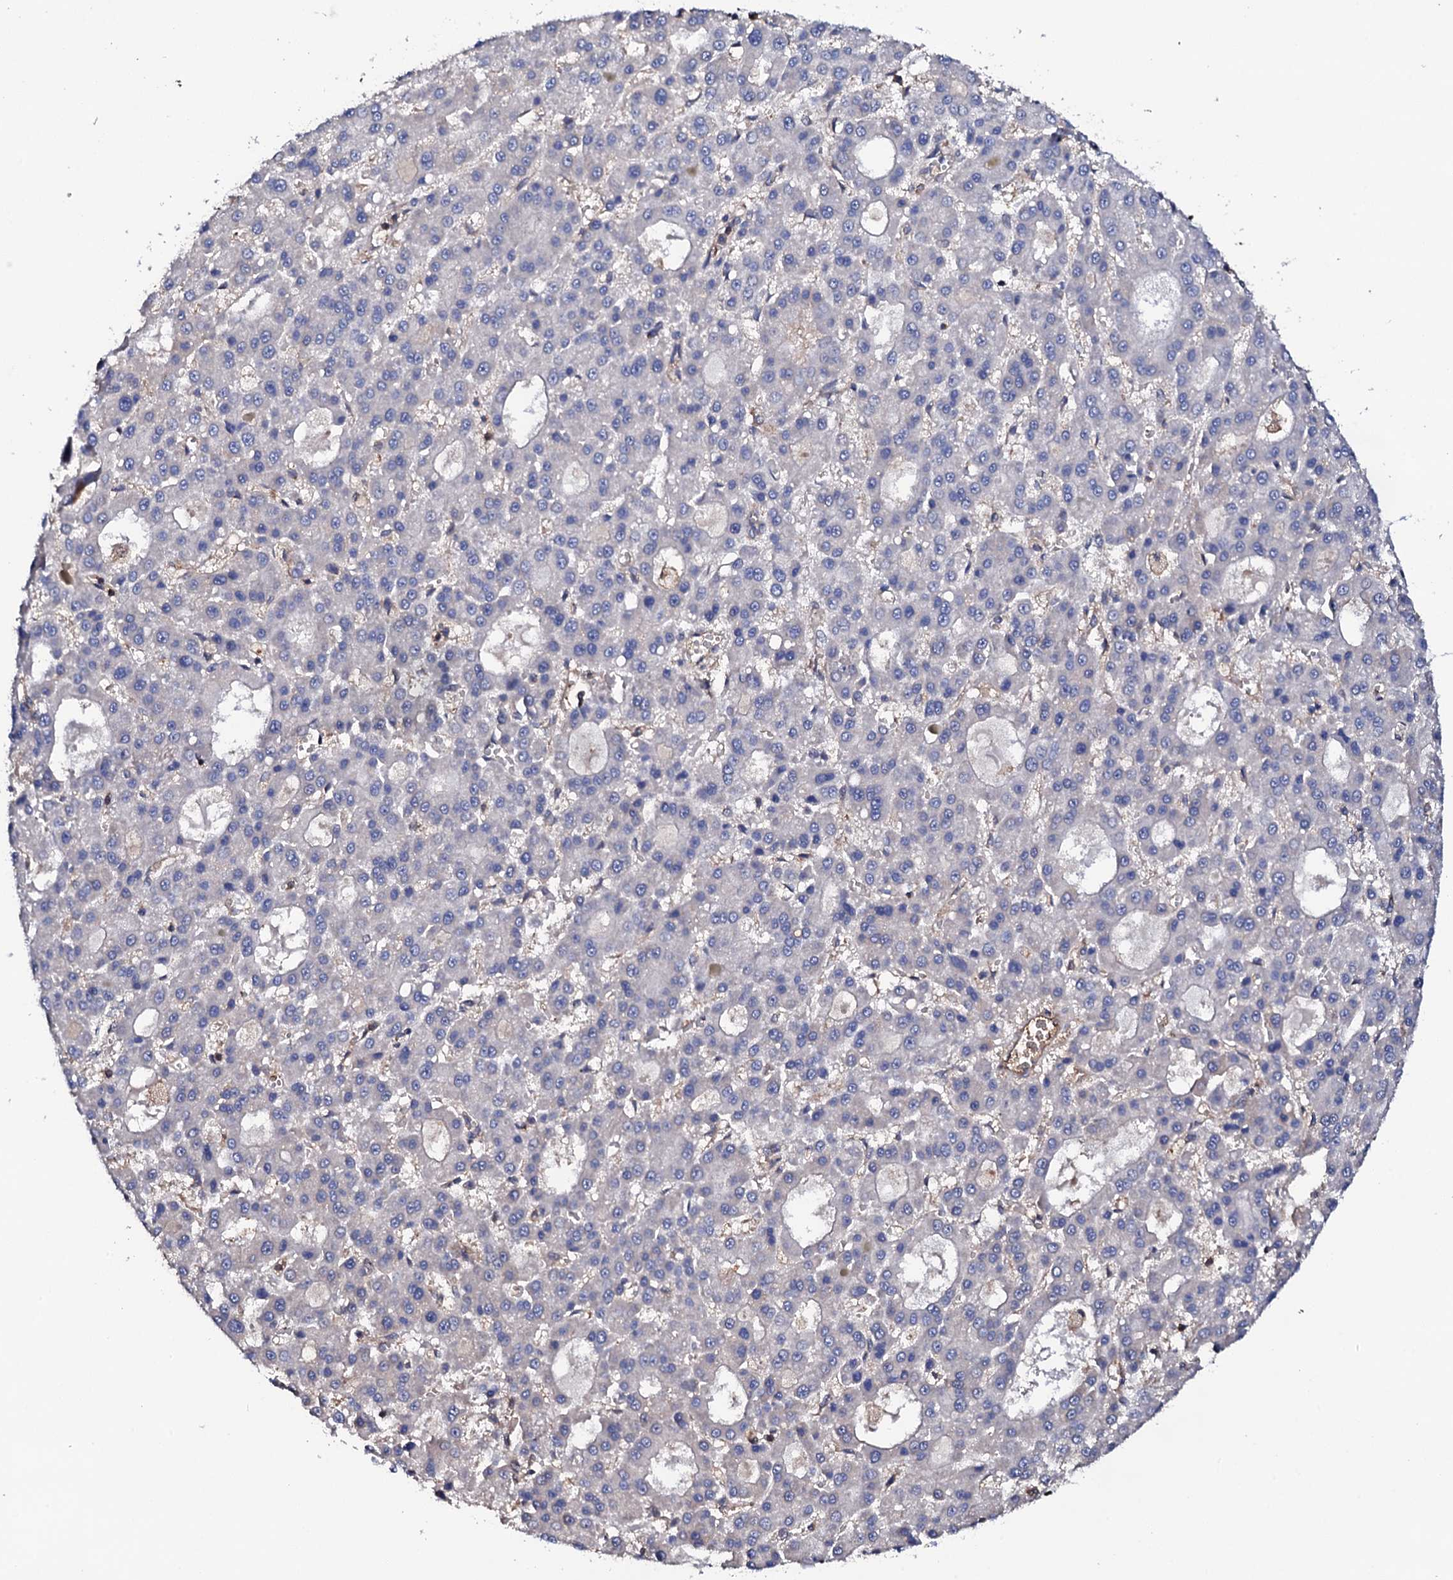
{"staining": {"intensity": "negative", "quantity": "none", "location": "none"}, "tissue": "liver cancer", "cell_type": "Tumor cells", "image_type": "cancer", "snomed": [{"axis": "morphology", "description": "Carcinoma, Hepatocellular, NOS"}, {"axis": "topography", "description": "Liver"}], "caption": "Protein analysis of liver hepatocellular carcinoma exhibits no significant expression in tumor cells.", "gene": "TCAF2", "patient": {"sex": "male", "age": 70}}